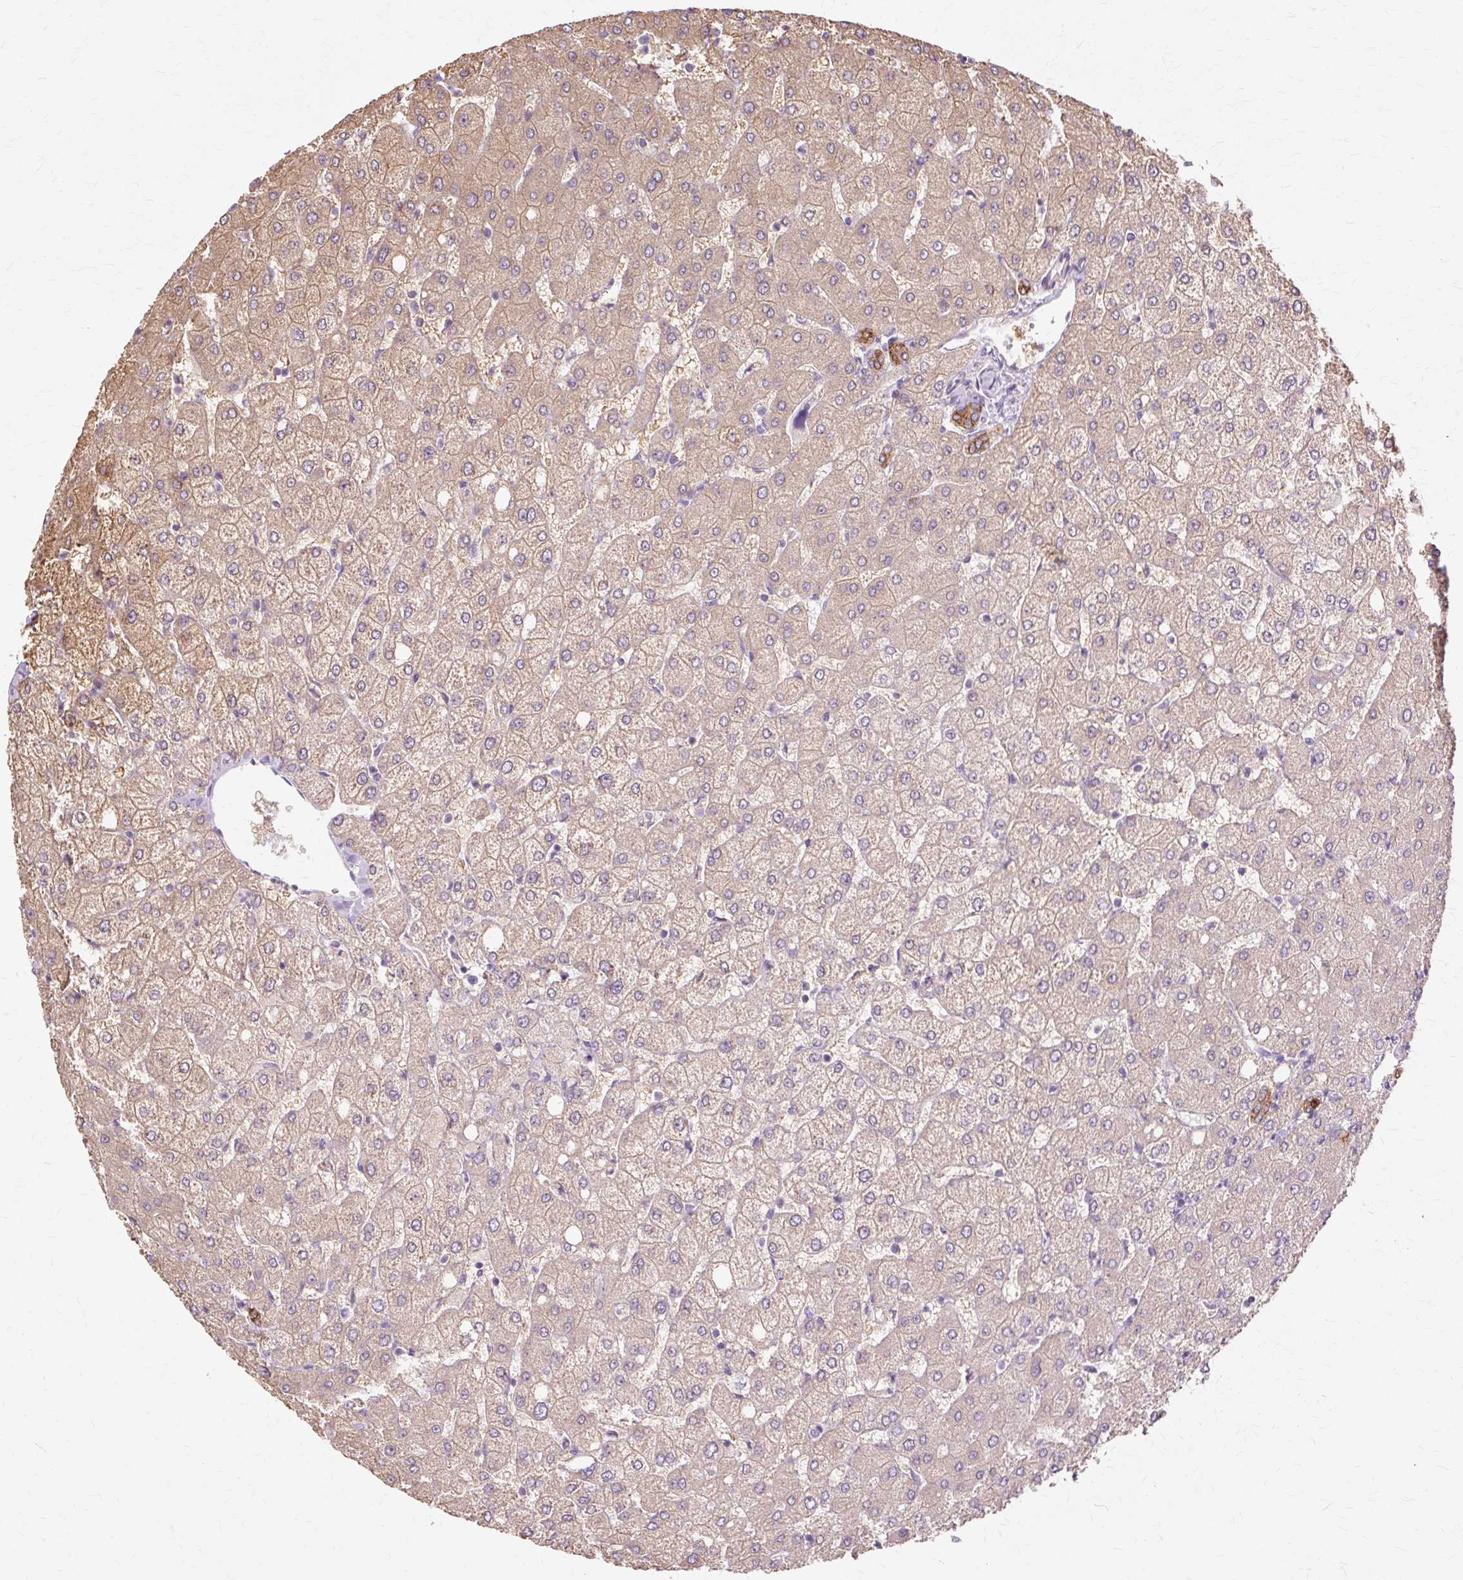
{"staining": {"intensity": "moderate", "quantity": ">75%", "location": "cytoplasmic/membranous"}, "tissue": "liver", "cell_type": "Cholangiocytes", "image_type": "normal", "snomed": [{"axis": "morphology", "description": "Normal tissue, NOS"}, {"axis": "topography", "description": "Liver"}], "caption": "There is medium levels of moderate cytoplasmic/membranous staining in cholangiocytes of benign liver, as demonstrated by immunohistochemical staining (brown color).", "gene": "PDZD2", "patient": {"sex": "female", "age": 54}}